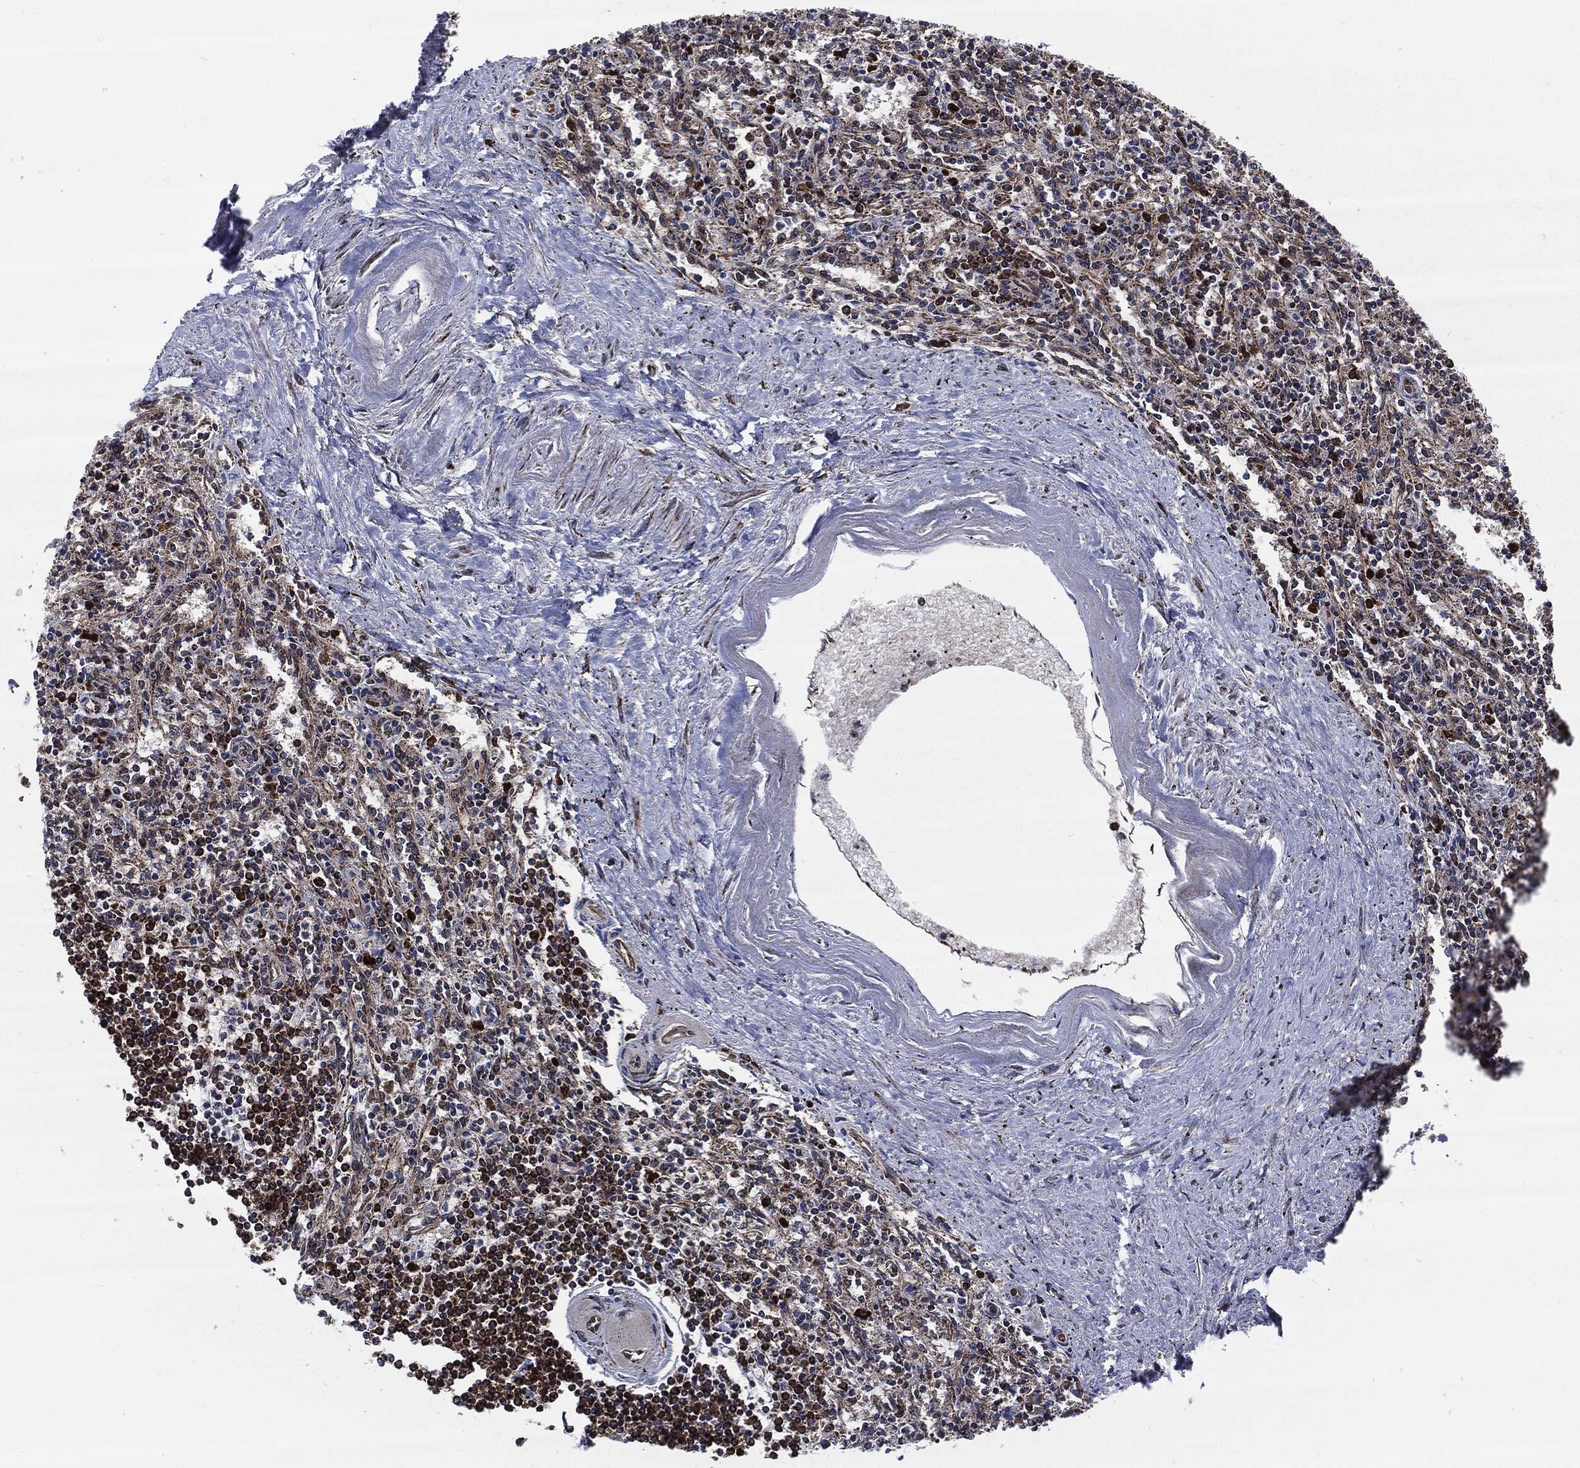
{"staining": {"intensity": "strong", "quantity": "<25%", "location": "cytoplasmic/membranous"}, "tissue": "spleen", "cell_type": "Cells in red pulp", "image_type": "normal", "snomed": [{"axis": "morphology", "description": "Normal tissue, NOS"}, {"axis": "topography", "description": "Spleen"}], "caption": "DAB immunohistochemical staining of normal human spleen displays strong cytoplasmic/membranous protein staining in approximately <25% of cells in red pulp.", "gene": "FH", "patient": {"sex": "male", "age": 69}}